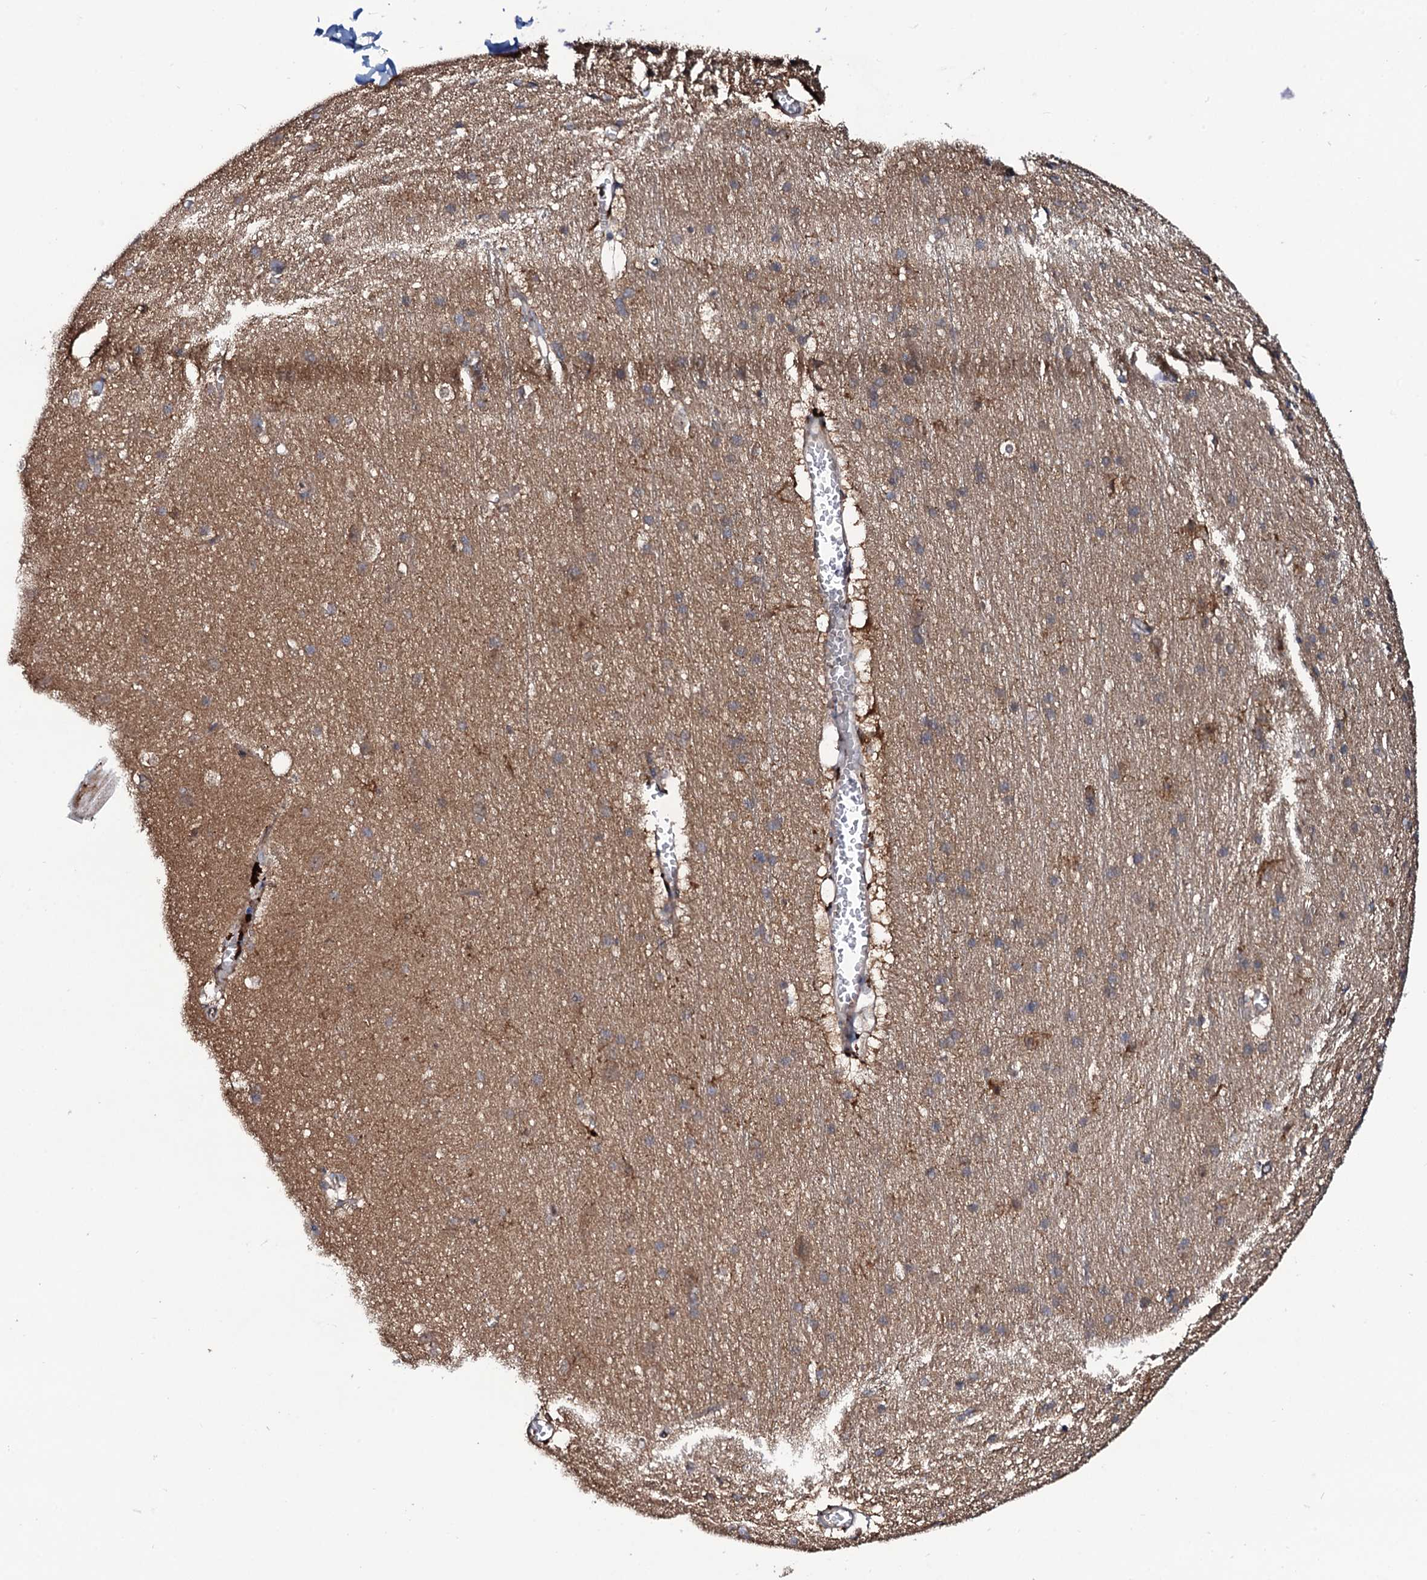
{"staining": {"intensity": "weak", "quantity": "25%-75%", "location": "cytoplasmic/membranous"}, "tissue": "cerebral cortex", "cell_type": "Endothelial cells", "image_type": "normal", "snomed": [{"axis": "morphology", "description": "Normal tissue, NOS"}, {"axis": "topography", "description": "Cerebral cortex"}], "caption": "Immunohistochemical staining of normal human cerebral cortex reveals low levels of weak cytoplasmic/membranous staining in about 25%-75% of endothelial cells. The protein is stained brown, and the nuclei are stained in blue (DAB (3,3'-diaminobenzidine) IHC with brightfield microscopy, high magnification).", "gene": "COG6", "patient": {"sex": "male", "age": 54}}